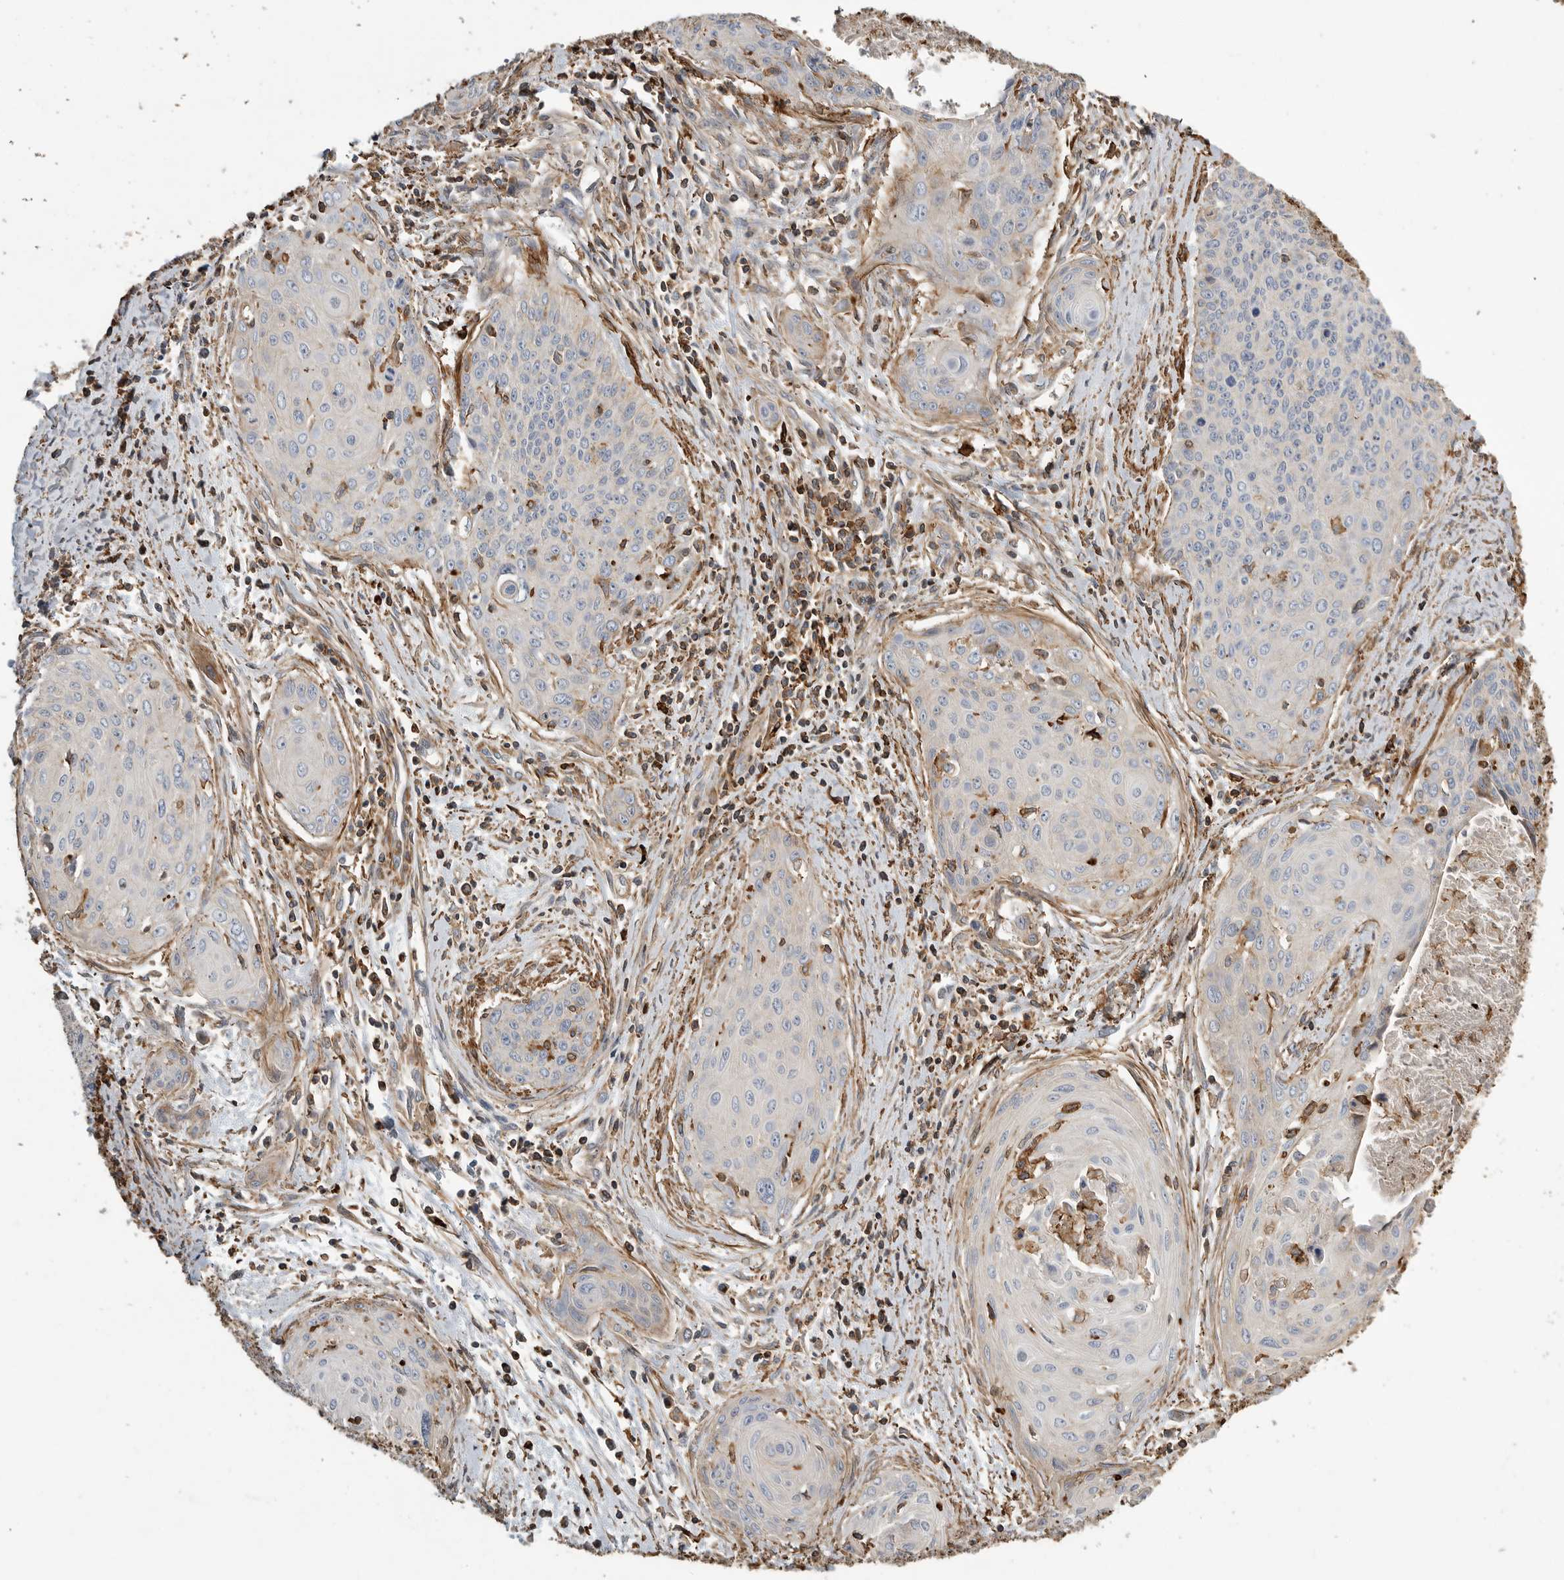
{"staining": {"intensity": "negative", "quantity": "none", "location": "none"}, "tissue": "cervical cancer", "cell_type": "Tumor cells", "image_type": "cancer", "snomed": [{"axis": "morphology", "description": "Squamous cell carcinoma, NOS"}, {"axis": "topography", "description": "Cervix"}], "caption": "Immunohistochemistry (IHC) of human cervical squamous cell carcinoma reveals no staining in tumor cells. (DAB immunohistochemistry with hematoxylin counter stain).", "gene": "GPER1", "patient": {"sex": "female", "age": 55}}